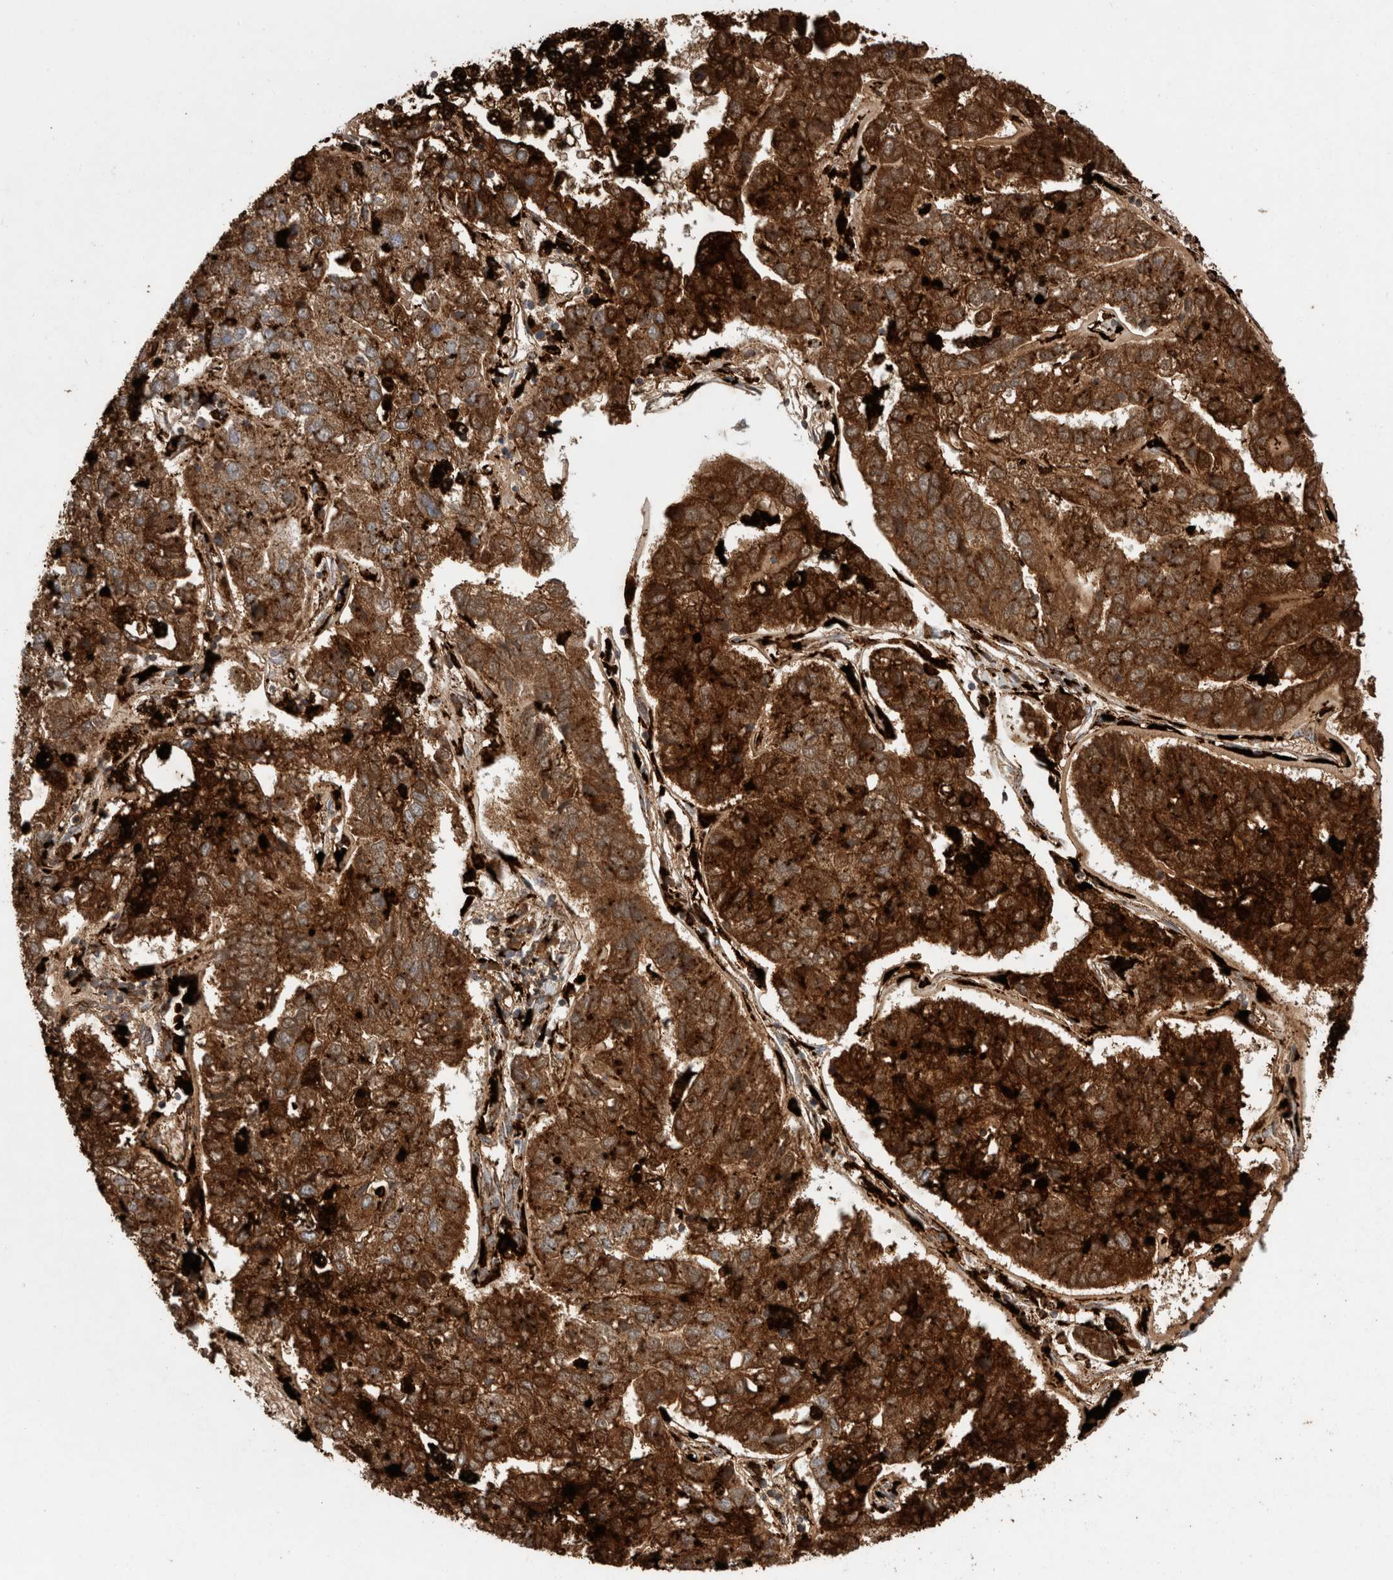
{"staining": {"intensity": "strong", "quantity": ">75%", "location": "cytoplasmic/membranous"}, "tissue": "pancreatic cancer", "cell_type": "Tumor cells", "image_type": "cancer", "snomed": [{"axis": "morphology", "description": "Adenocarcinoma, NOS"}, {"axis": "topography", "description": "Pancreas"}], "caption": "A high-resolution photomicrograph shows immunohistochemistry (IHC) staining of adenocarcinoma (pancreatic), which shows strong cytoplasmic/membranous expression in about >75% of tumor cells.", "gene": "CTSA", "patient": {"sex": "female", "age": 61}}